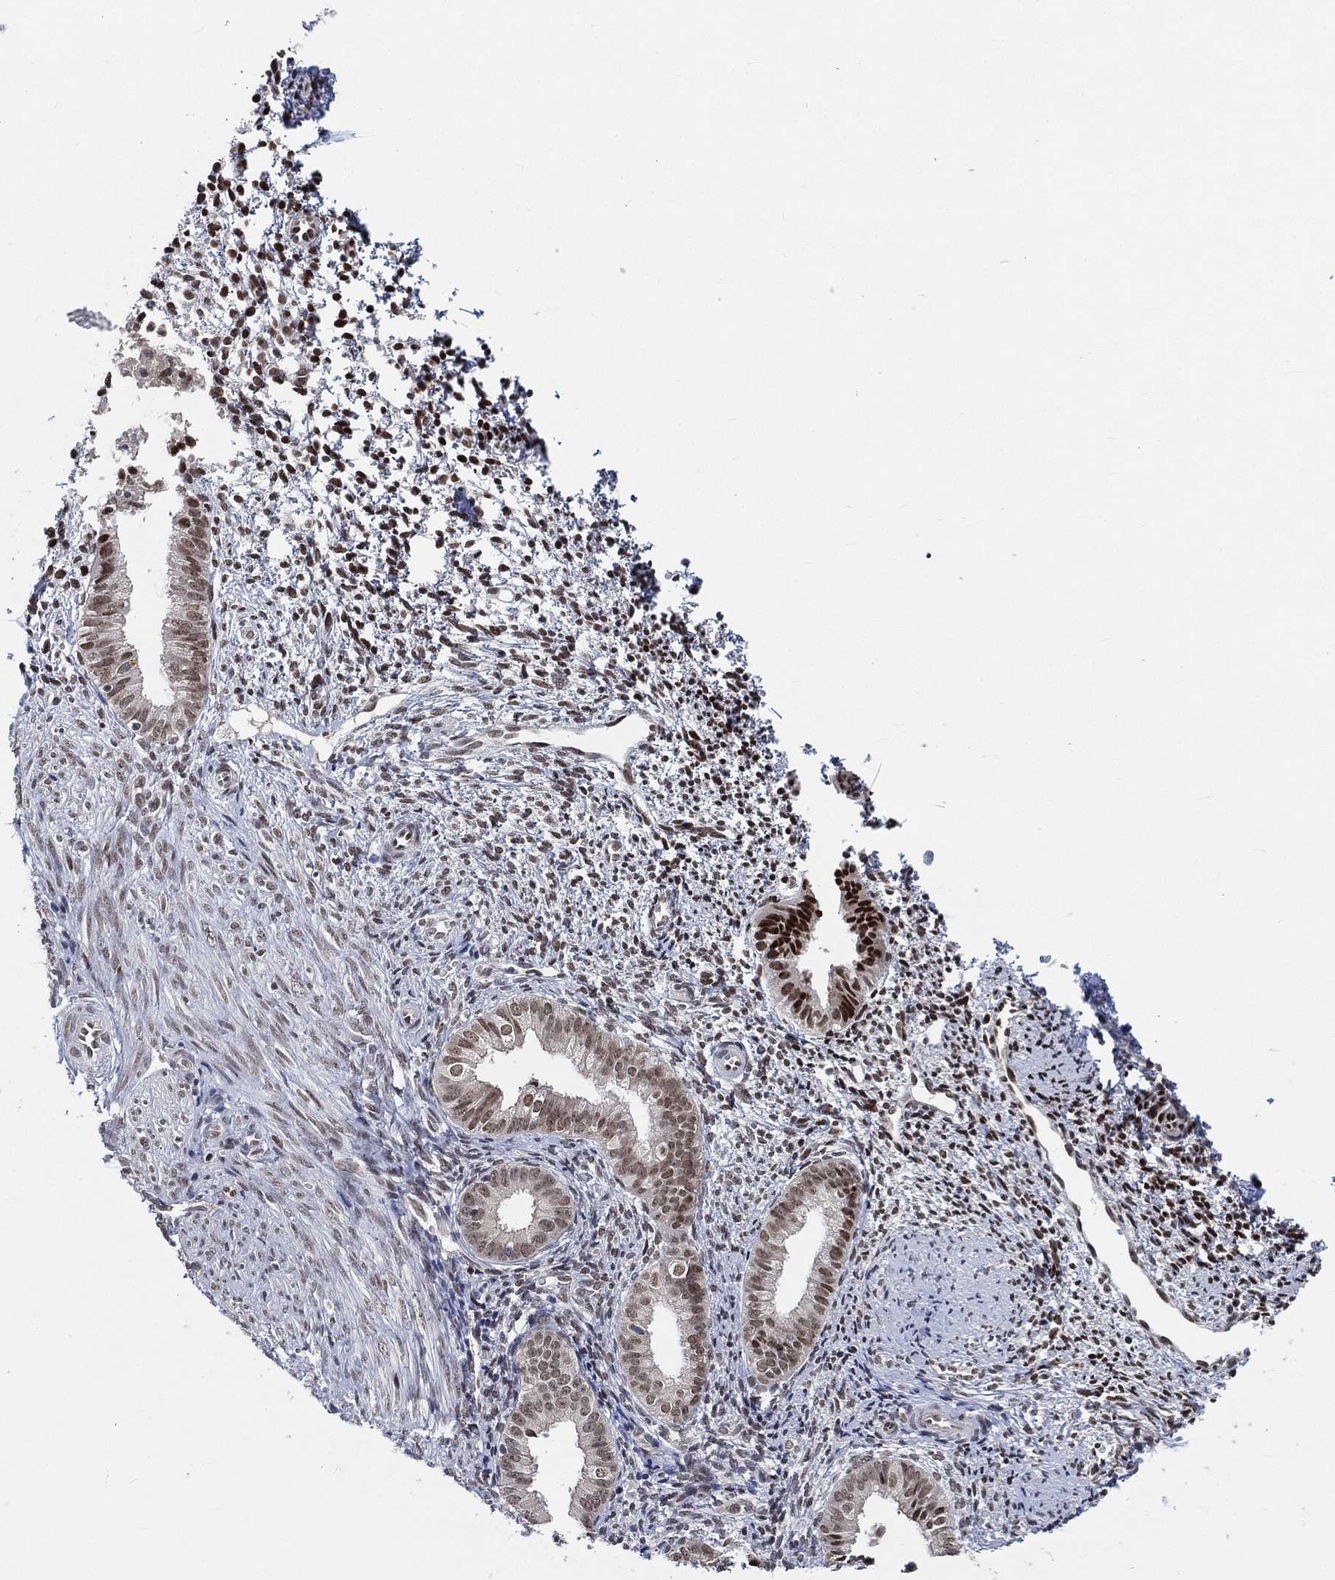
{"staining": {"intensity": "moderate", "quantity": ">75%", "location": "nuclear"}, "tissue": "endometrium", "cell_type": "Cells in endometrial stroma", "image_type": "normal", "snomed": [{"axis": "morphology", "description": "Normal tissue, NOS"}, {"axis": "topography", "description": "Endometrium"}], "caption": "This is a histology image of IHC staining of normal endometrium, which shows moderate staining in the nuclear of cells in endometrial stroma.", "gene": "YLPM1", "patient": {"sex": "female", "age": 47}}